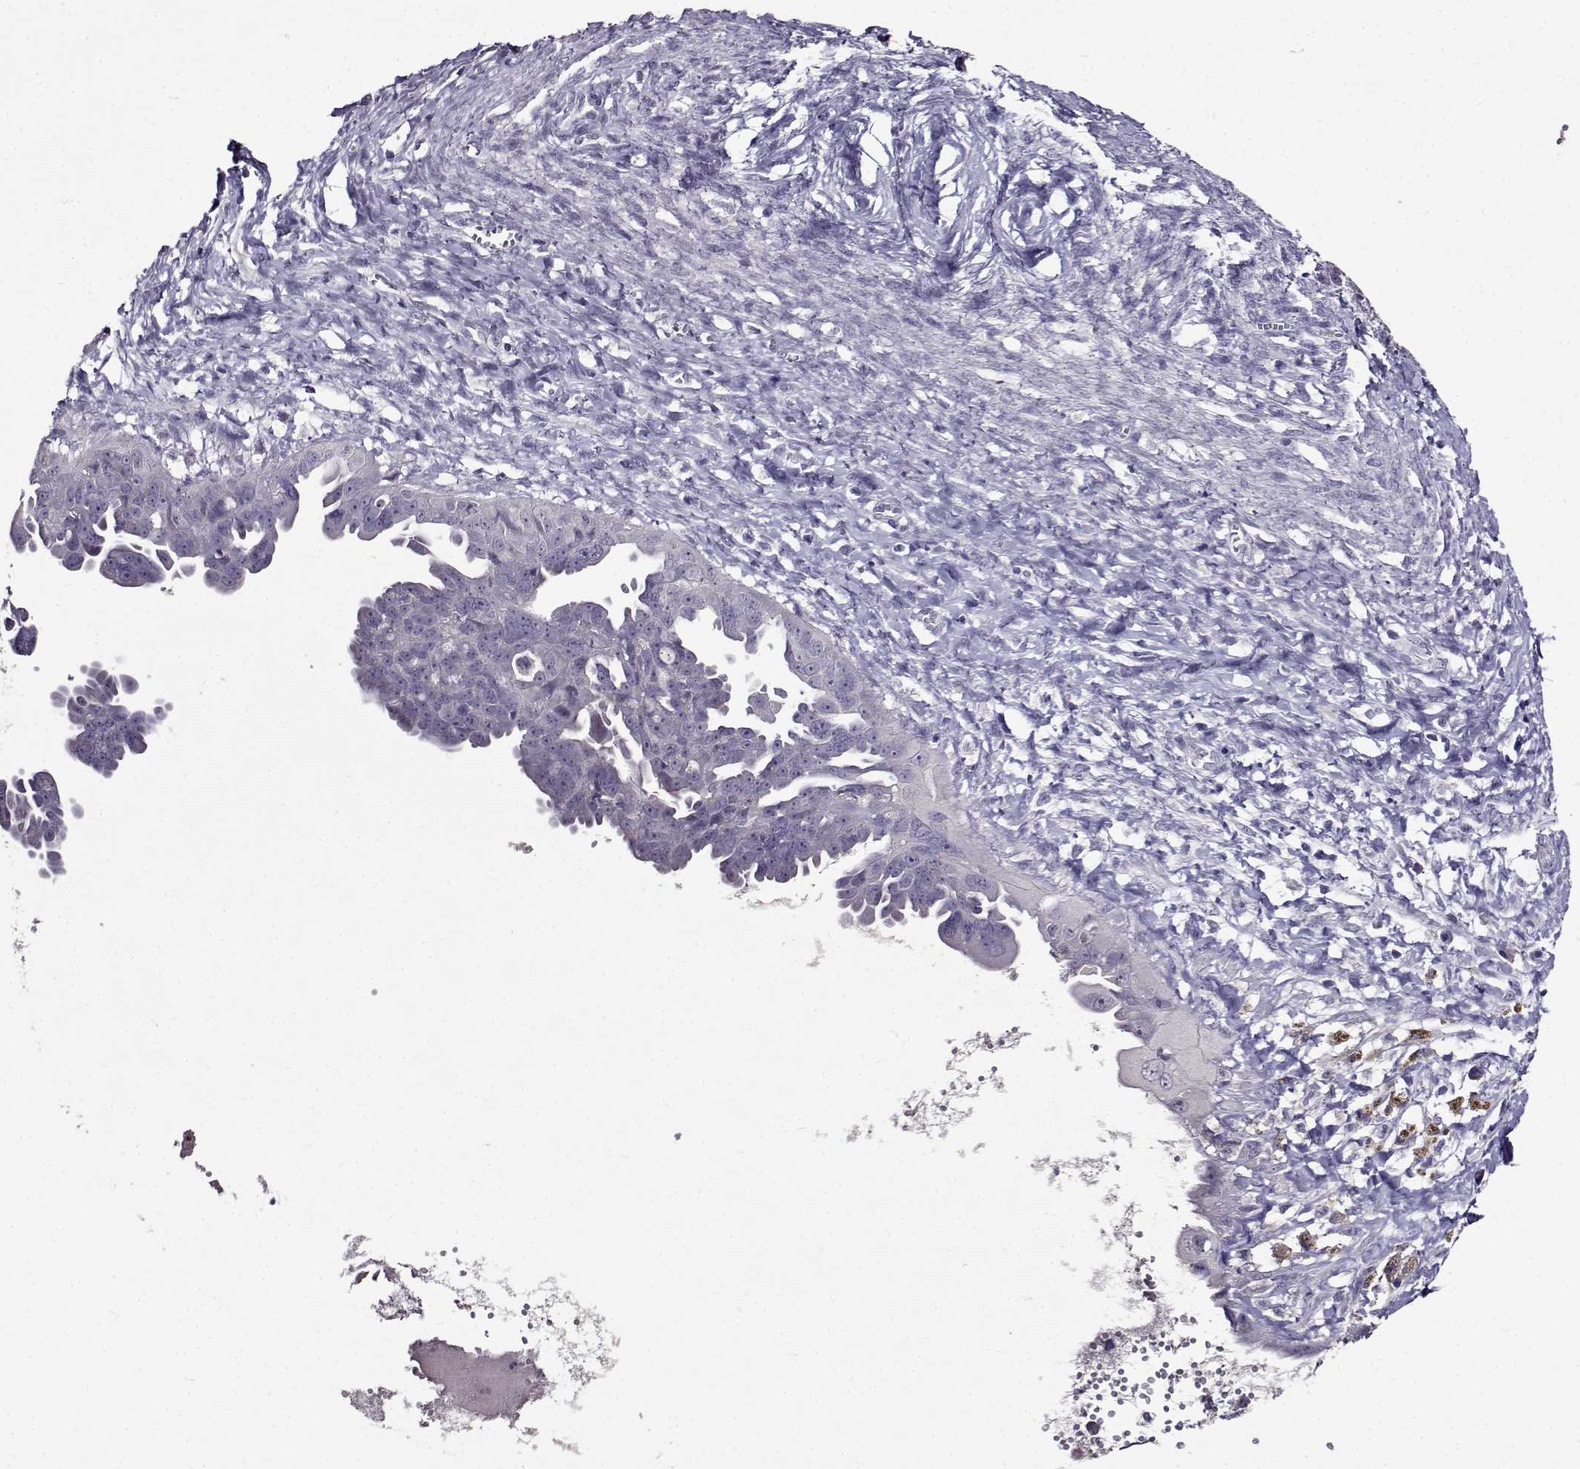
{"staining": {"intensity": "negative", "quantity": "none", "location": "none"}, "tissue": "ovarian cancer", "cell_type": "Tumor cells", "image_type": "cancer", "snomed": [{"axis": "morphology", "description": "Carcinoma, endometroid"}, {"axis": "topography", "description": "Ovary"}], "caption": "An immunohistochemistry (IHC) micrograph of ovarian cancer (endometroid carcinoma) is shown. There is no staining in tumor cells of ovarian cancer (endometroid carcinoma). (Brightfield microscopy of DAB (3,3'-diaminobenzidine) immunohistochemistry (IHC) at high magnification).", "gene": "PAEP", "patient": {"sex": "female", "age": 70}}